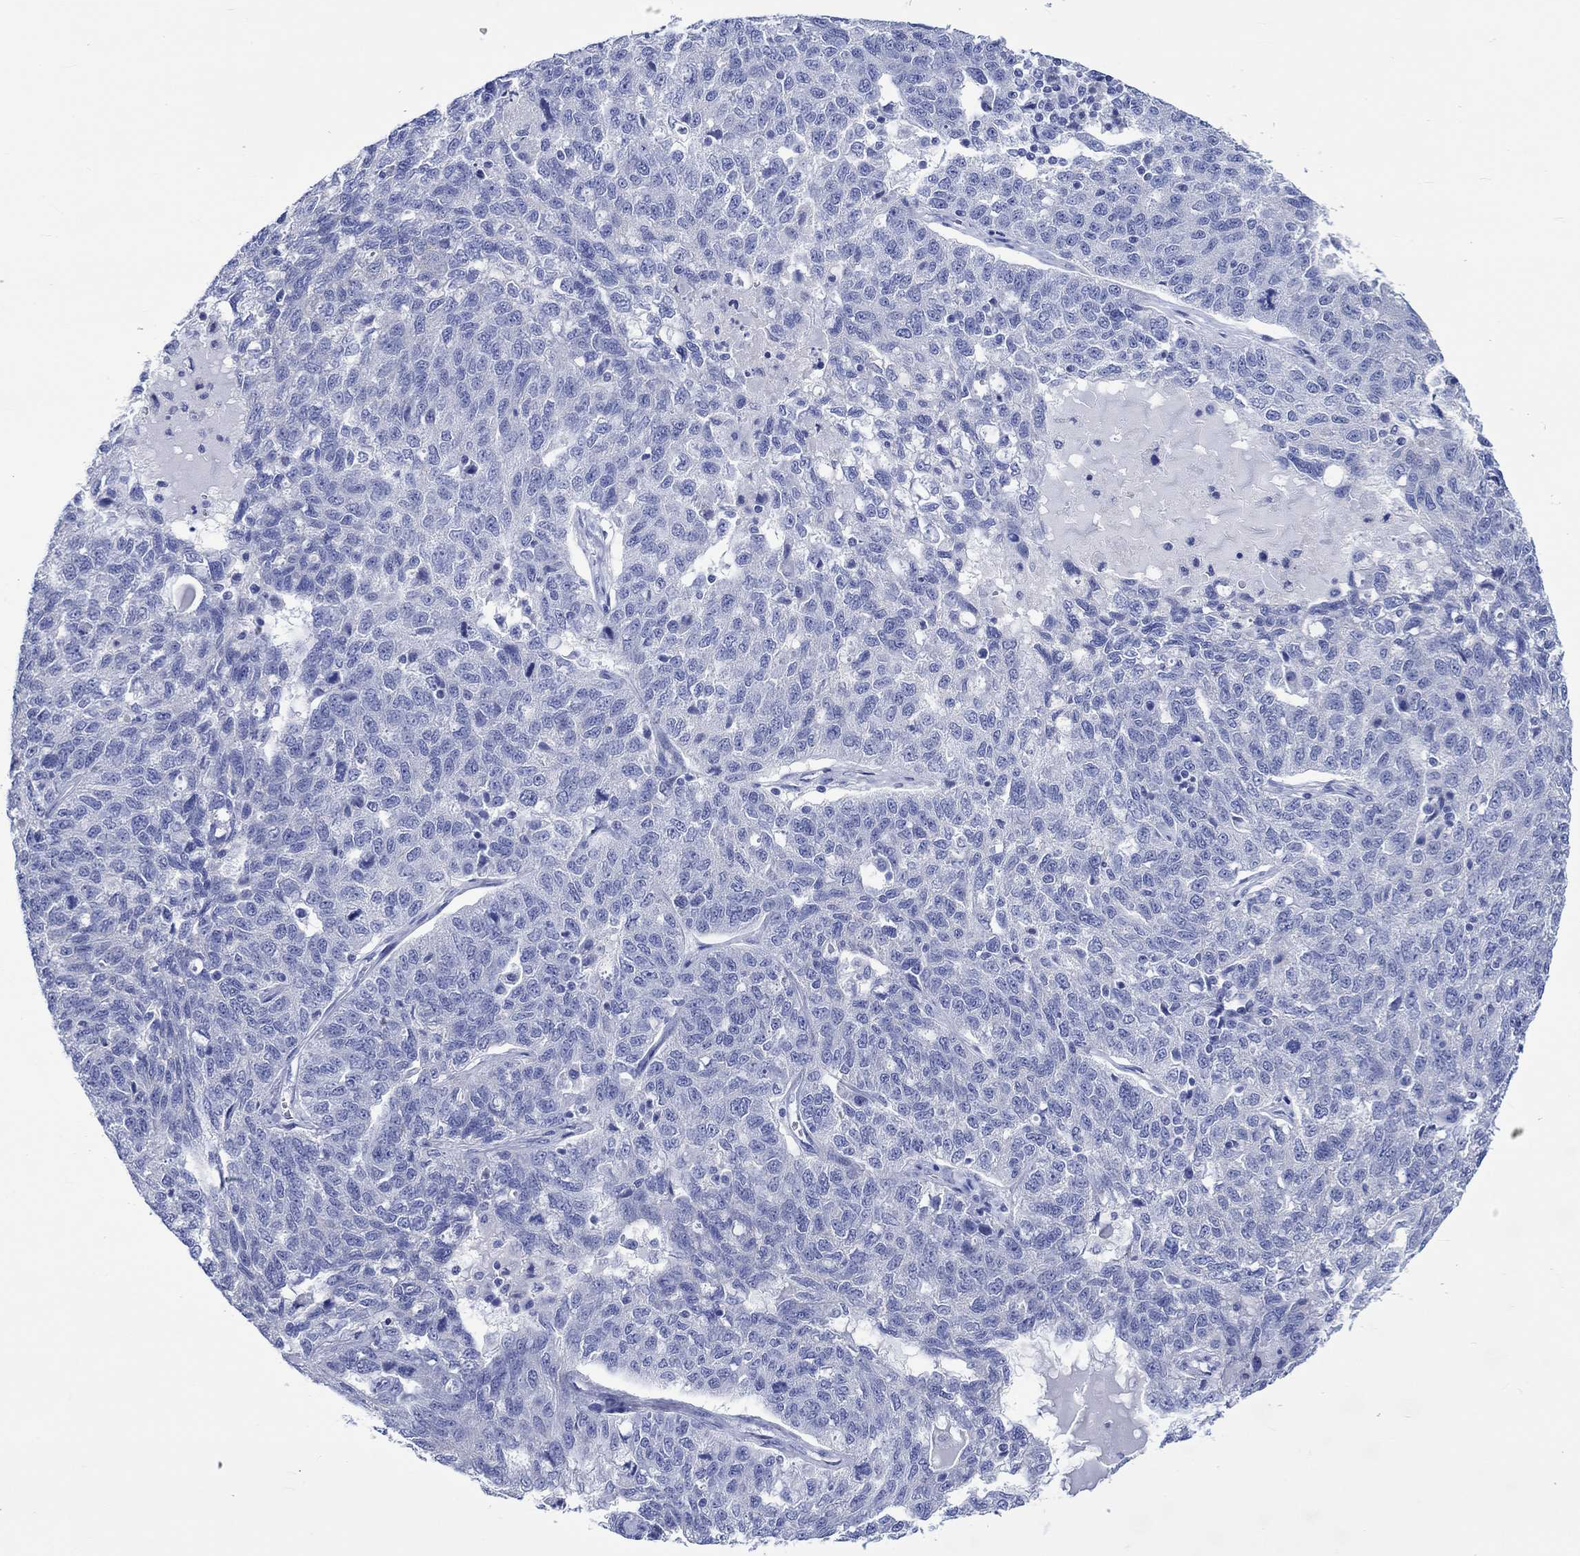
{"staining": {"intensity": "negative", "quantity": "none", "location": "none"}, "tissue": "ovarian cancer", "cell_type": "Tumor cells", "image_type": "cancer", "snomed": [{"axis": "morphology", "description": "Cystadenocarcinoma, serous, NOS"}, {"axis": "topography", "description": "Ovary"}], "caption": "Protein analysis of ovarian cancer (serous cystadenocarcinoma) exhibits no significant expression in tumor cells.", "gene": "KLHL33", "patient": {"sex": "female", "age": 71}}